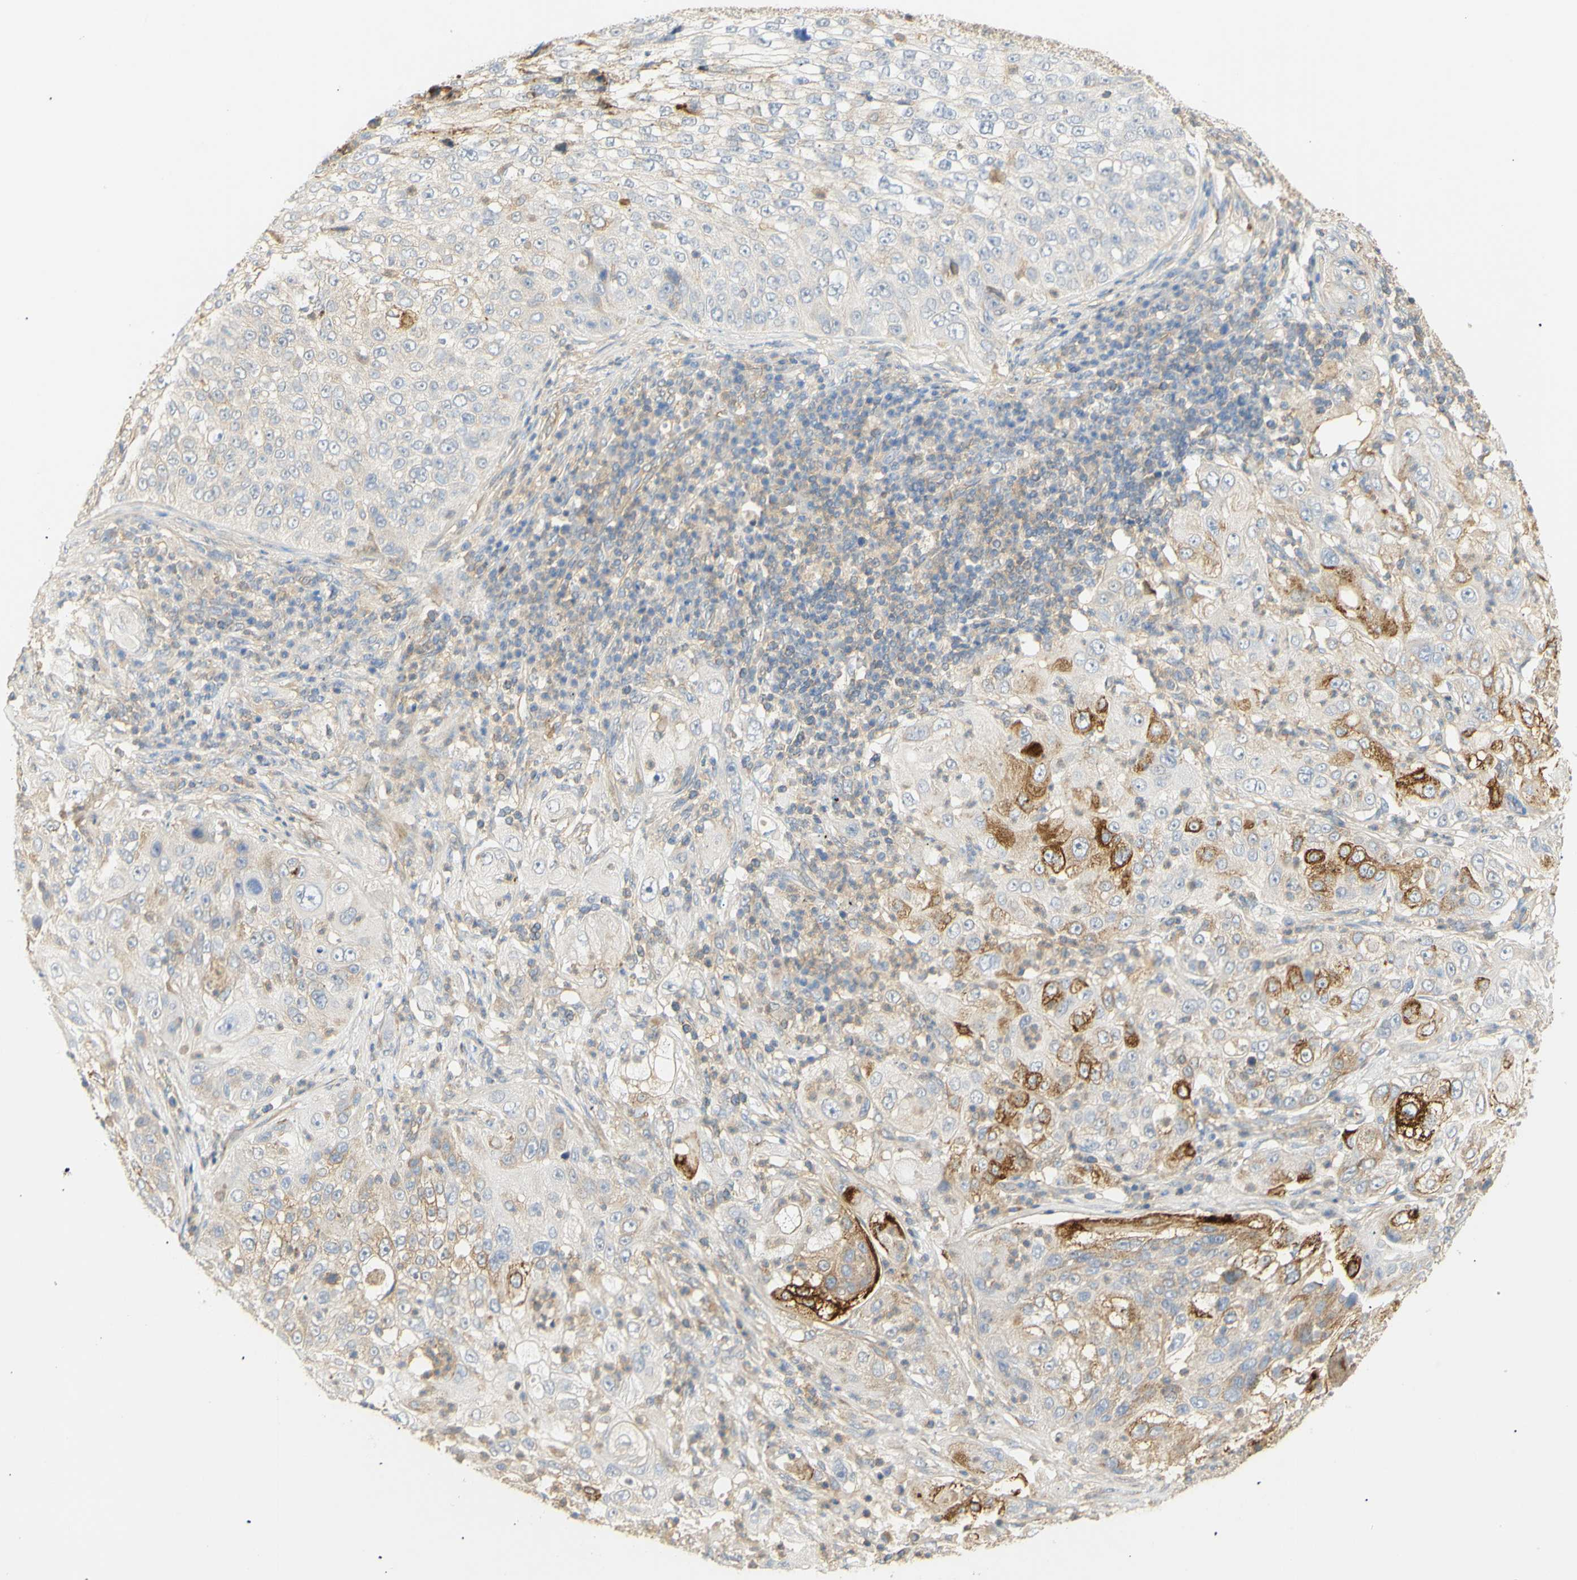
{"staining": {"intensity": "moderate", "quantity": "<25%", "location": "cytoplasmic/membranous"}, "tissue": "lung cancer", "cell_type": "Tumor cells", "image_type": "cancer", "snomed": [{"axis": "morphology", "description": "Inflammation, NOS"}, {"axis": "morphology", "description": "Squamous cell carcinoma, NOS"}, {"axis": "topography", "description": "Lymph node"}, {"axis": "topography", "description": "Soft tissue"}, {"axis": "topography", "description": "Lung"}], "caption": "DAB (3,3'-diaminobenzidine) immunohistochemical staining of lung squamous cell carcinoma demonstrates moderate cytoplasmic/membranous protein expression in approximately <25% of tumor cells.", "gene": "KCNE4", "patient": {"sex": "male", "age": 66}}